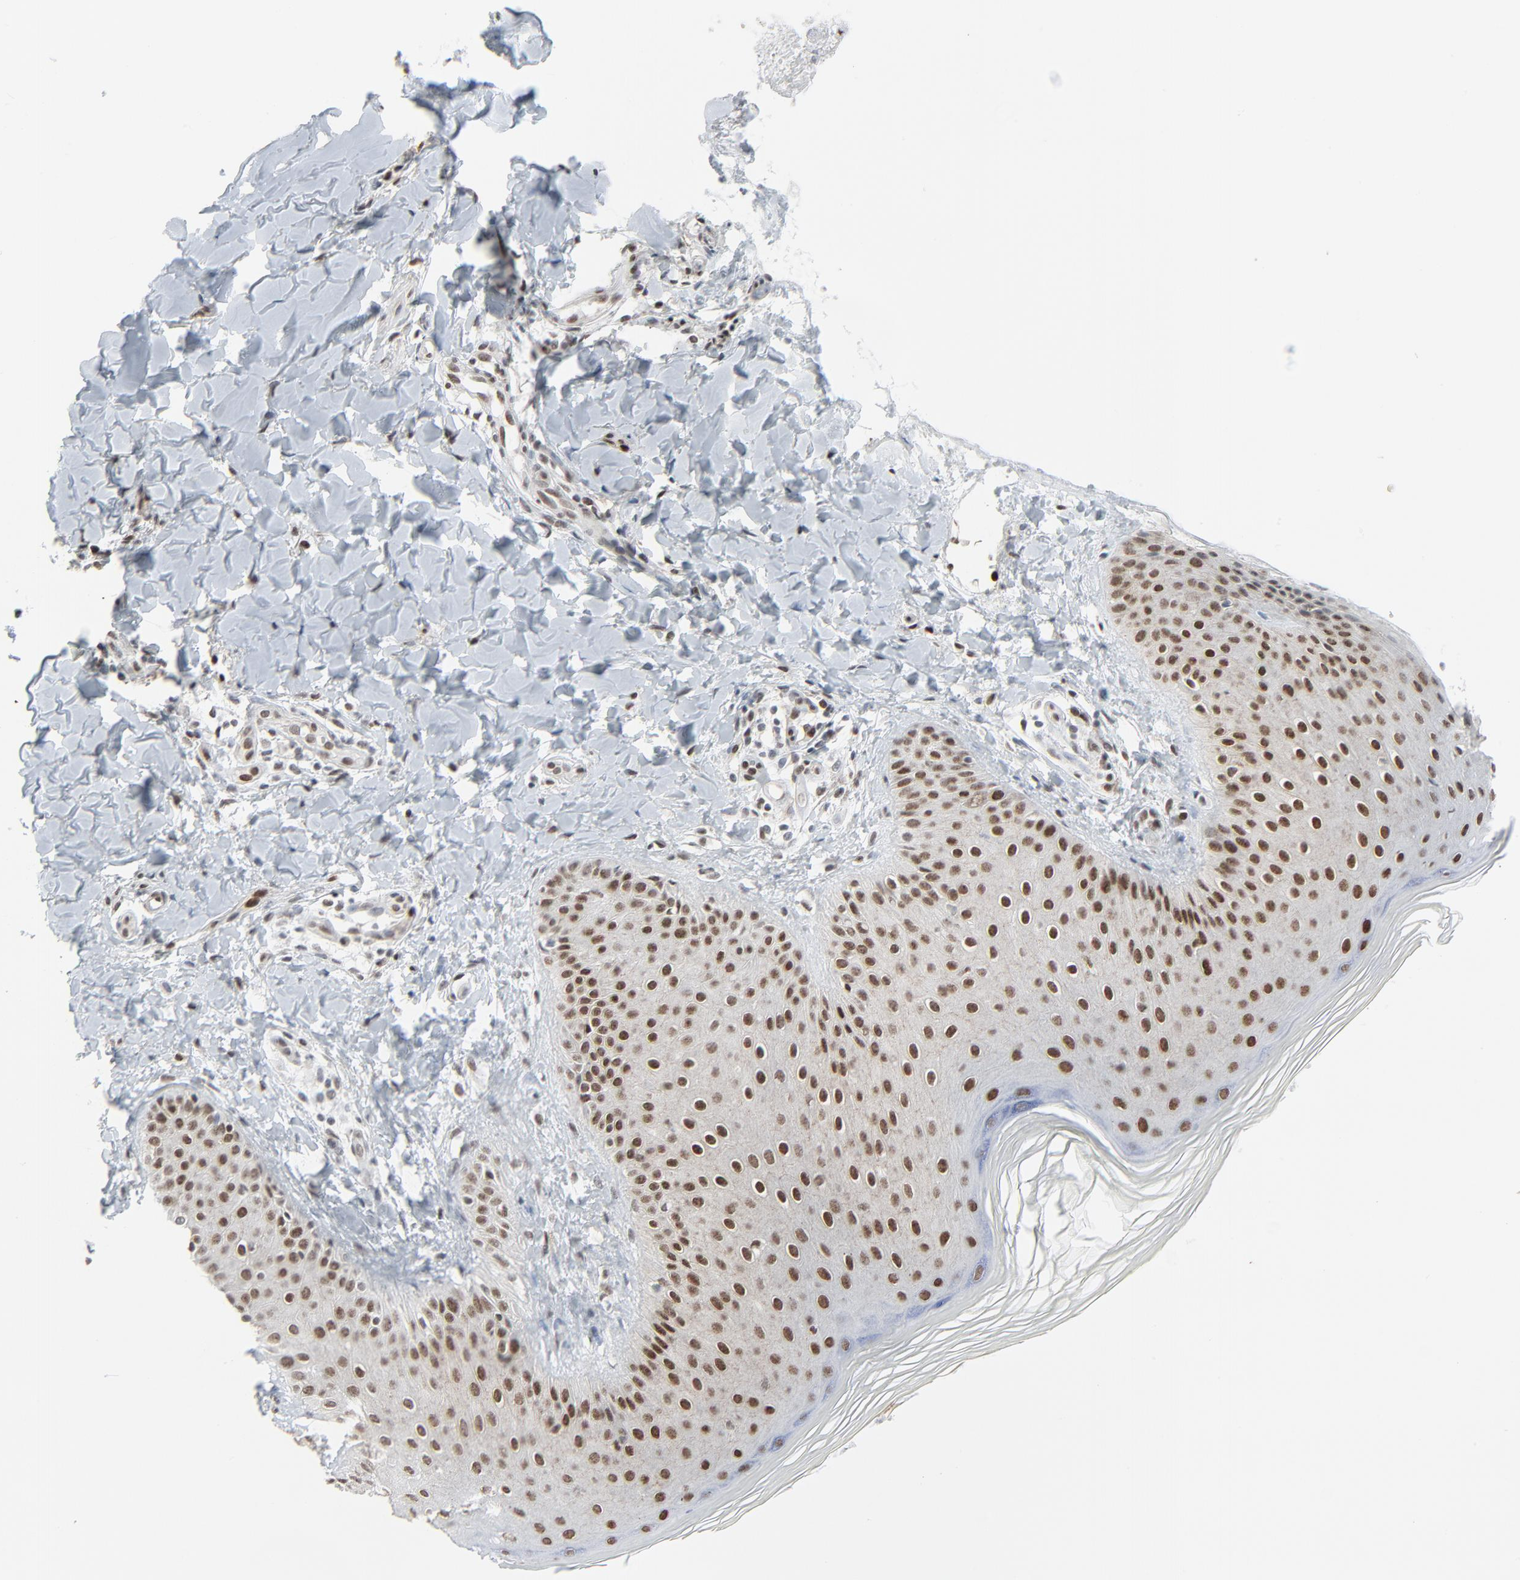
{"staining": {"intensity": "strong", "quantity": ">75%", "location": "nuclear"}, "tissue": "skin", "cell_type": "Epidermal cells", "image_type": "normal", "snomed": [{"axis": "morphology", "description": "Normal tissue, NOS"}, {"axis": "morphology", "description": "Inflammation, NOS"}, {"axis": "topography", "description": "Soft tissue"}, {"axis": "topography", "description": "Anal"}], "caption": "Skin stained for a protein demonstrates strong nuclear positivity in epidermal cells. Nuclei are stained in blue.", "gene": "FBXO28", "patient": {"sex": "female", "age": 15}}